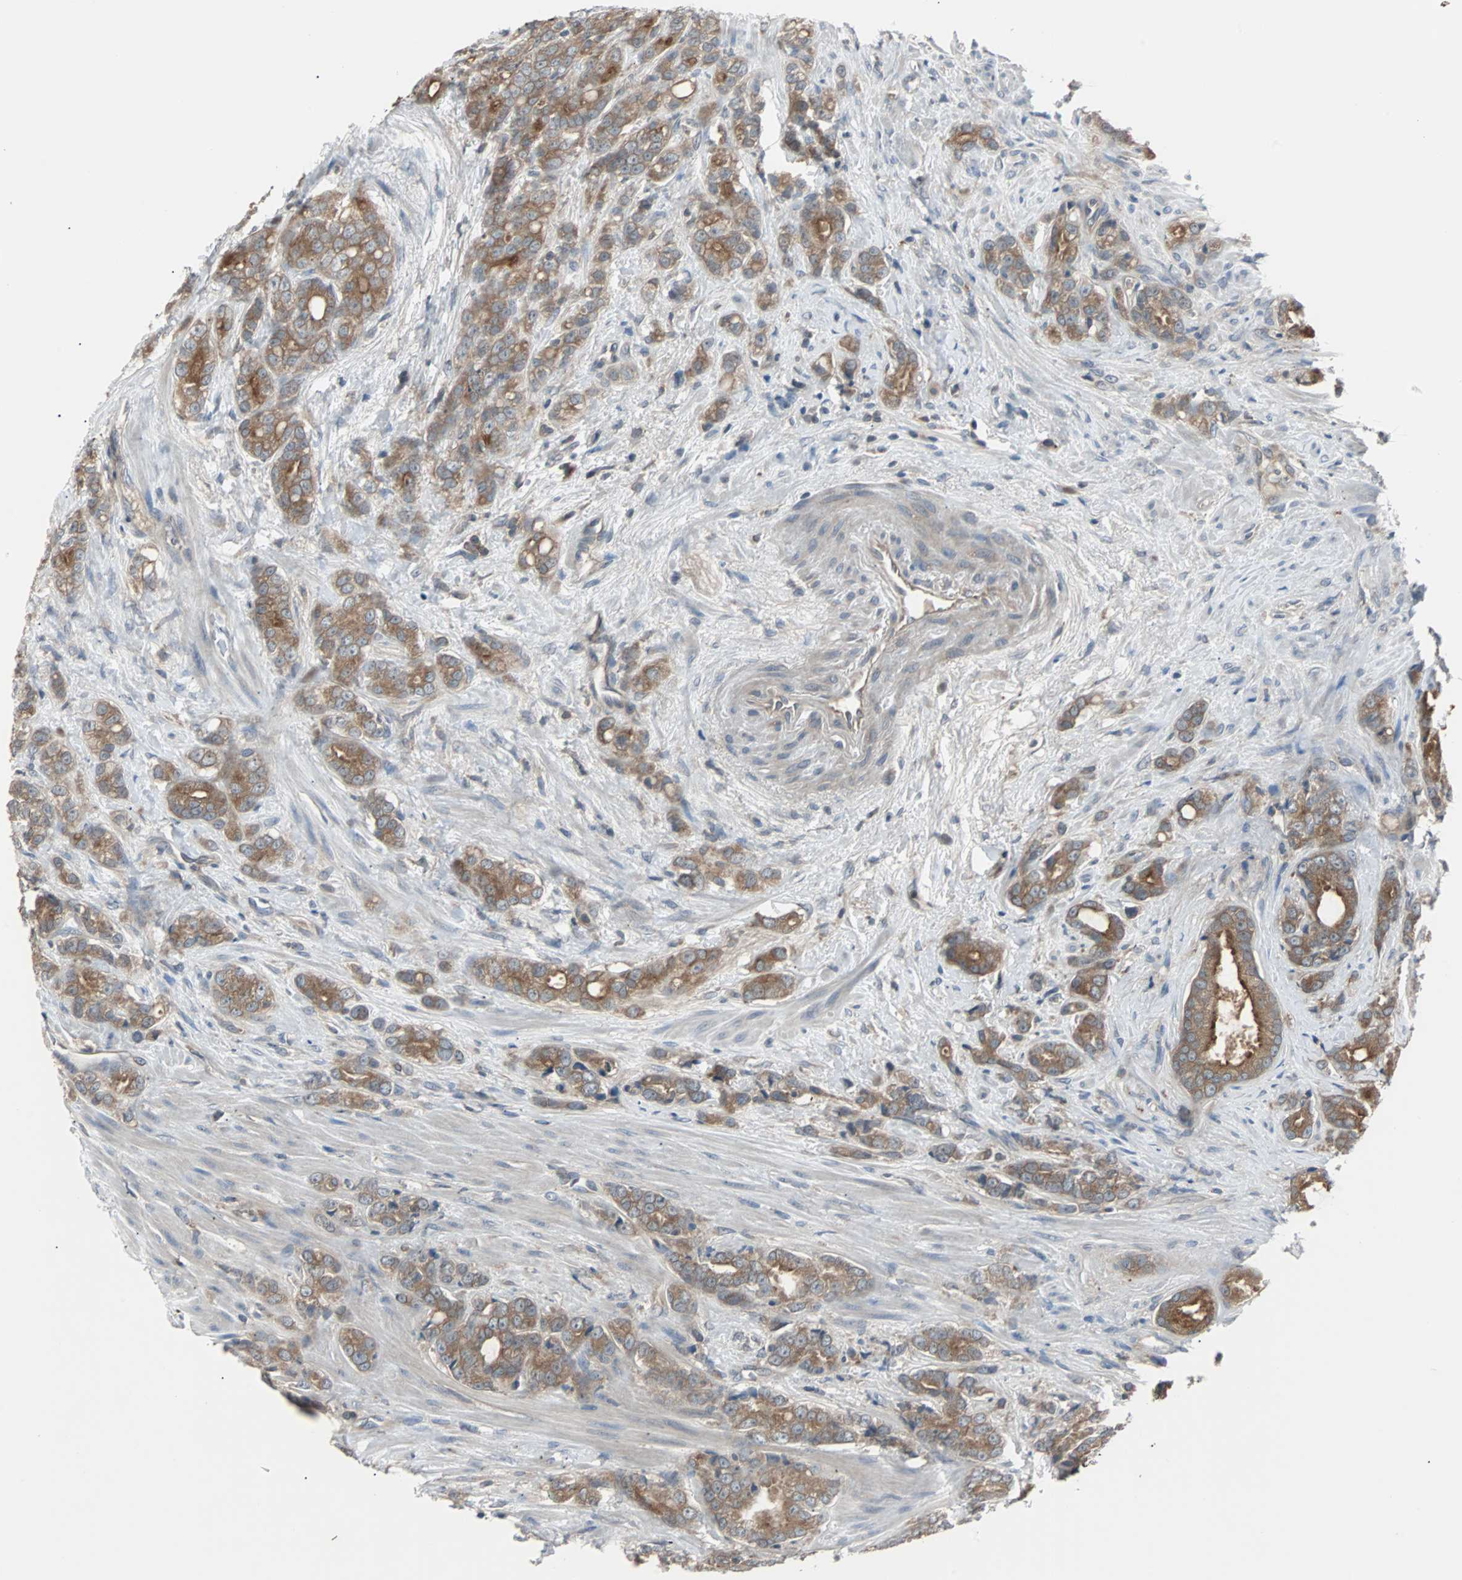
{"staining": {"intensity": "moderate", "quantity": ">75%", "location": "cytoplasmic/membranous"}, "tissue": "prostate cancer", "cell_type": "Tumor cells", "image_type": "cancer", "snomed": [{"axis": "morphology", "description": "Adenocarcinoma, Low grade"}, {"axis": "topography", "description": "Prostate"}], "caption": "This is a histology image of IHC staining of prostate adenocarcinoma (low-grade), which shows moderate expression in the cytoplasmic/membranous of tumor cells.", "gene": "ARF1", "patient": {"sex": "male", "age": 58}}